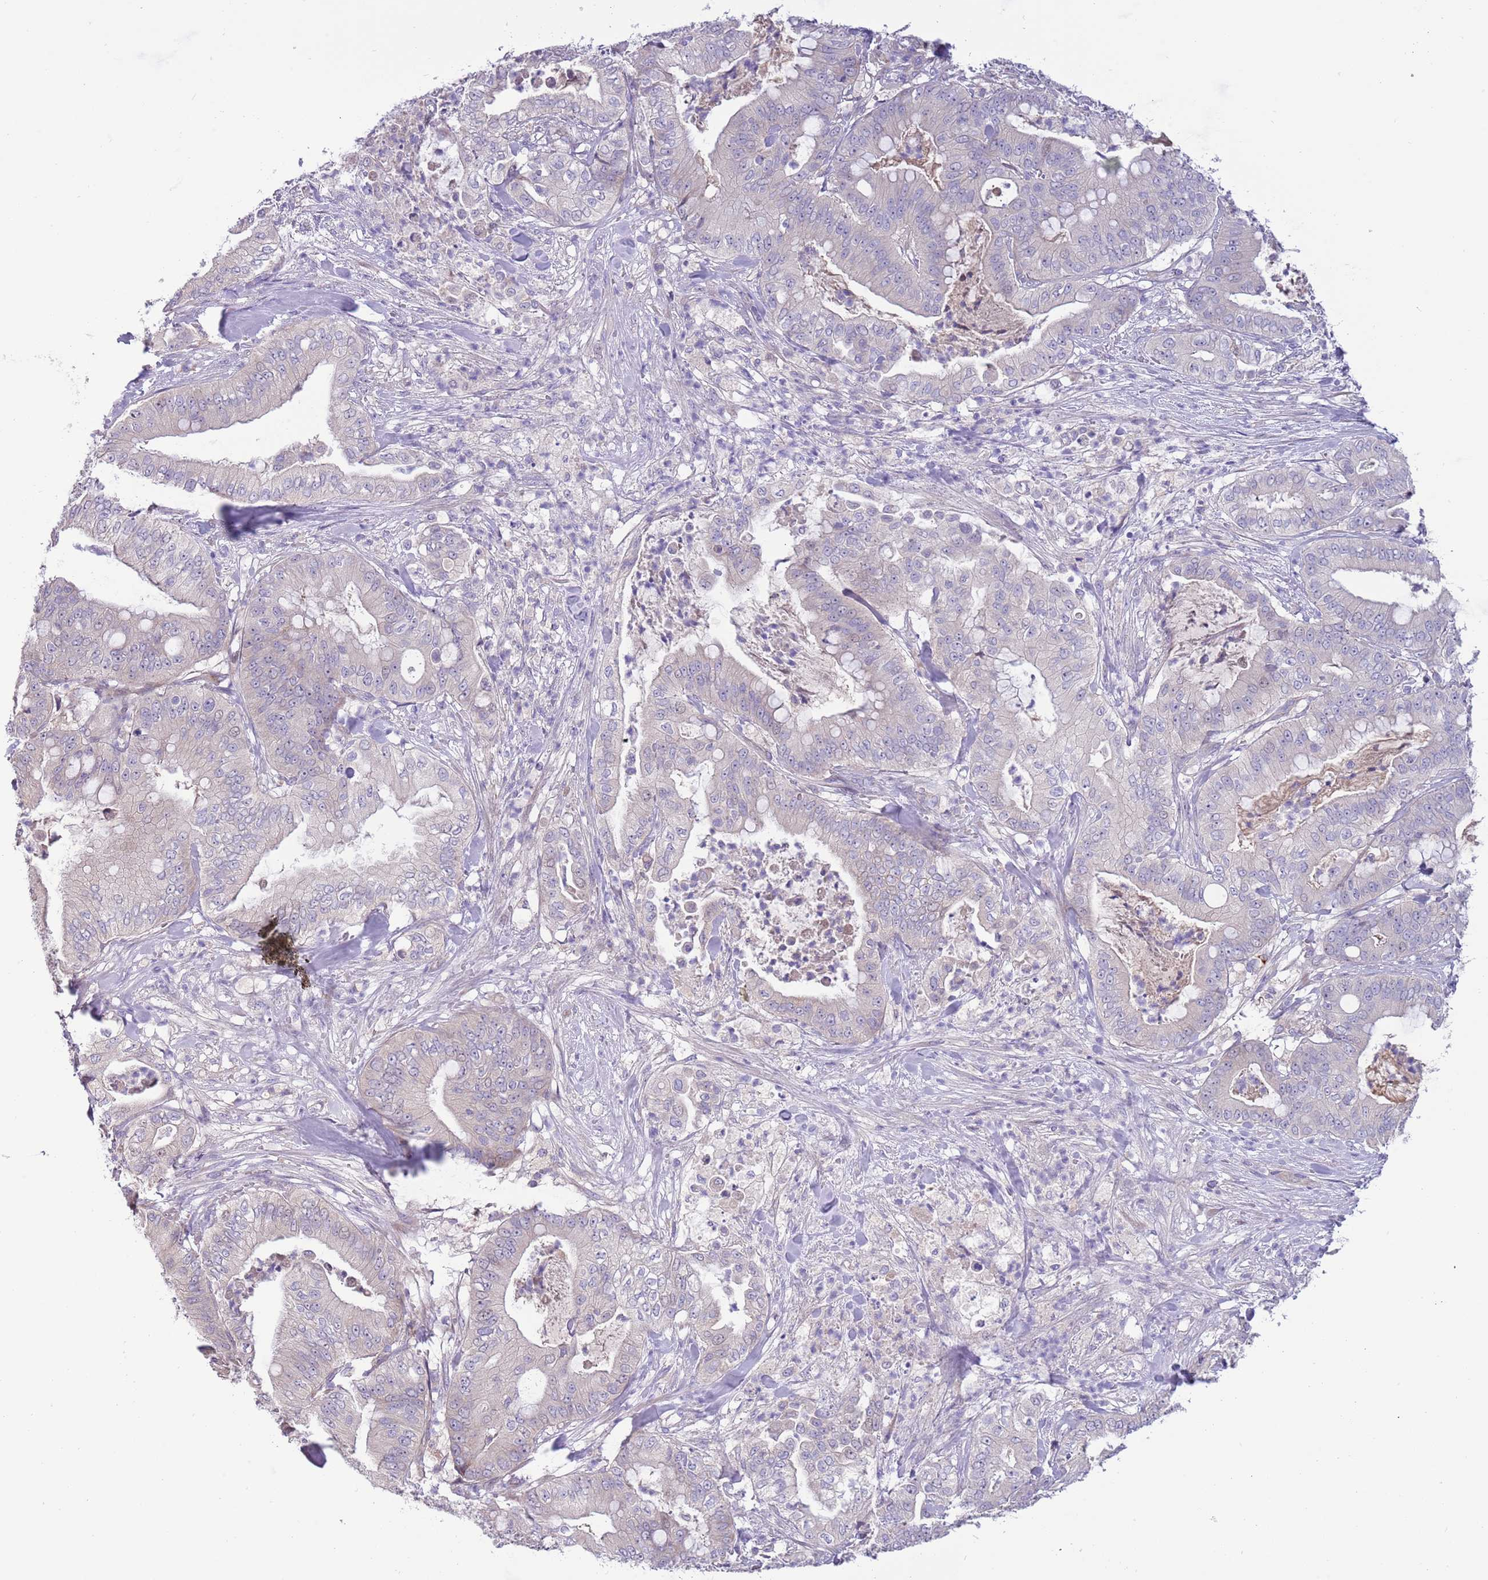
{"staining": {"intensity": "negative", "quantity": "none", "location": "none"}, "tissue": "pancreatic cancer", "cell_type": "Tumor cells", "image_type": "cancer", "snomed": [{"axis": "morphology", "description": "Adenocarcinoma, NOS"}, {"axis": "topography", "description": "Pancreas"}], "caption": "This is a image of IHC staining of pancreatic cancer, which shows no positivity in tumor cells.", "gene": "CABYR", "patient": {"sex": "male", "age": 71}}